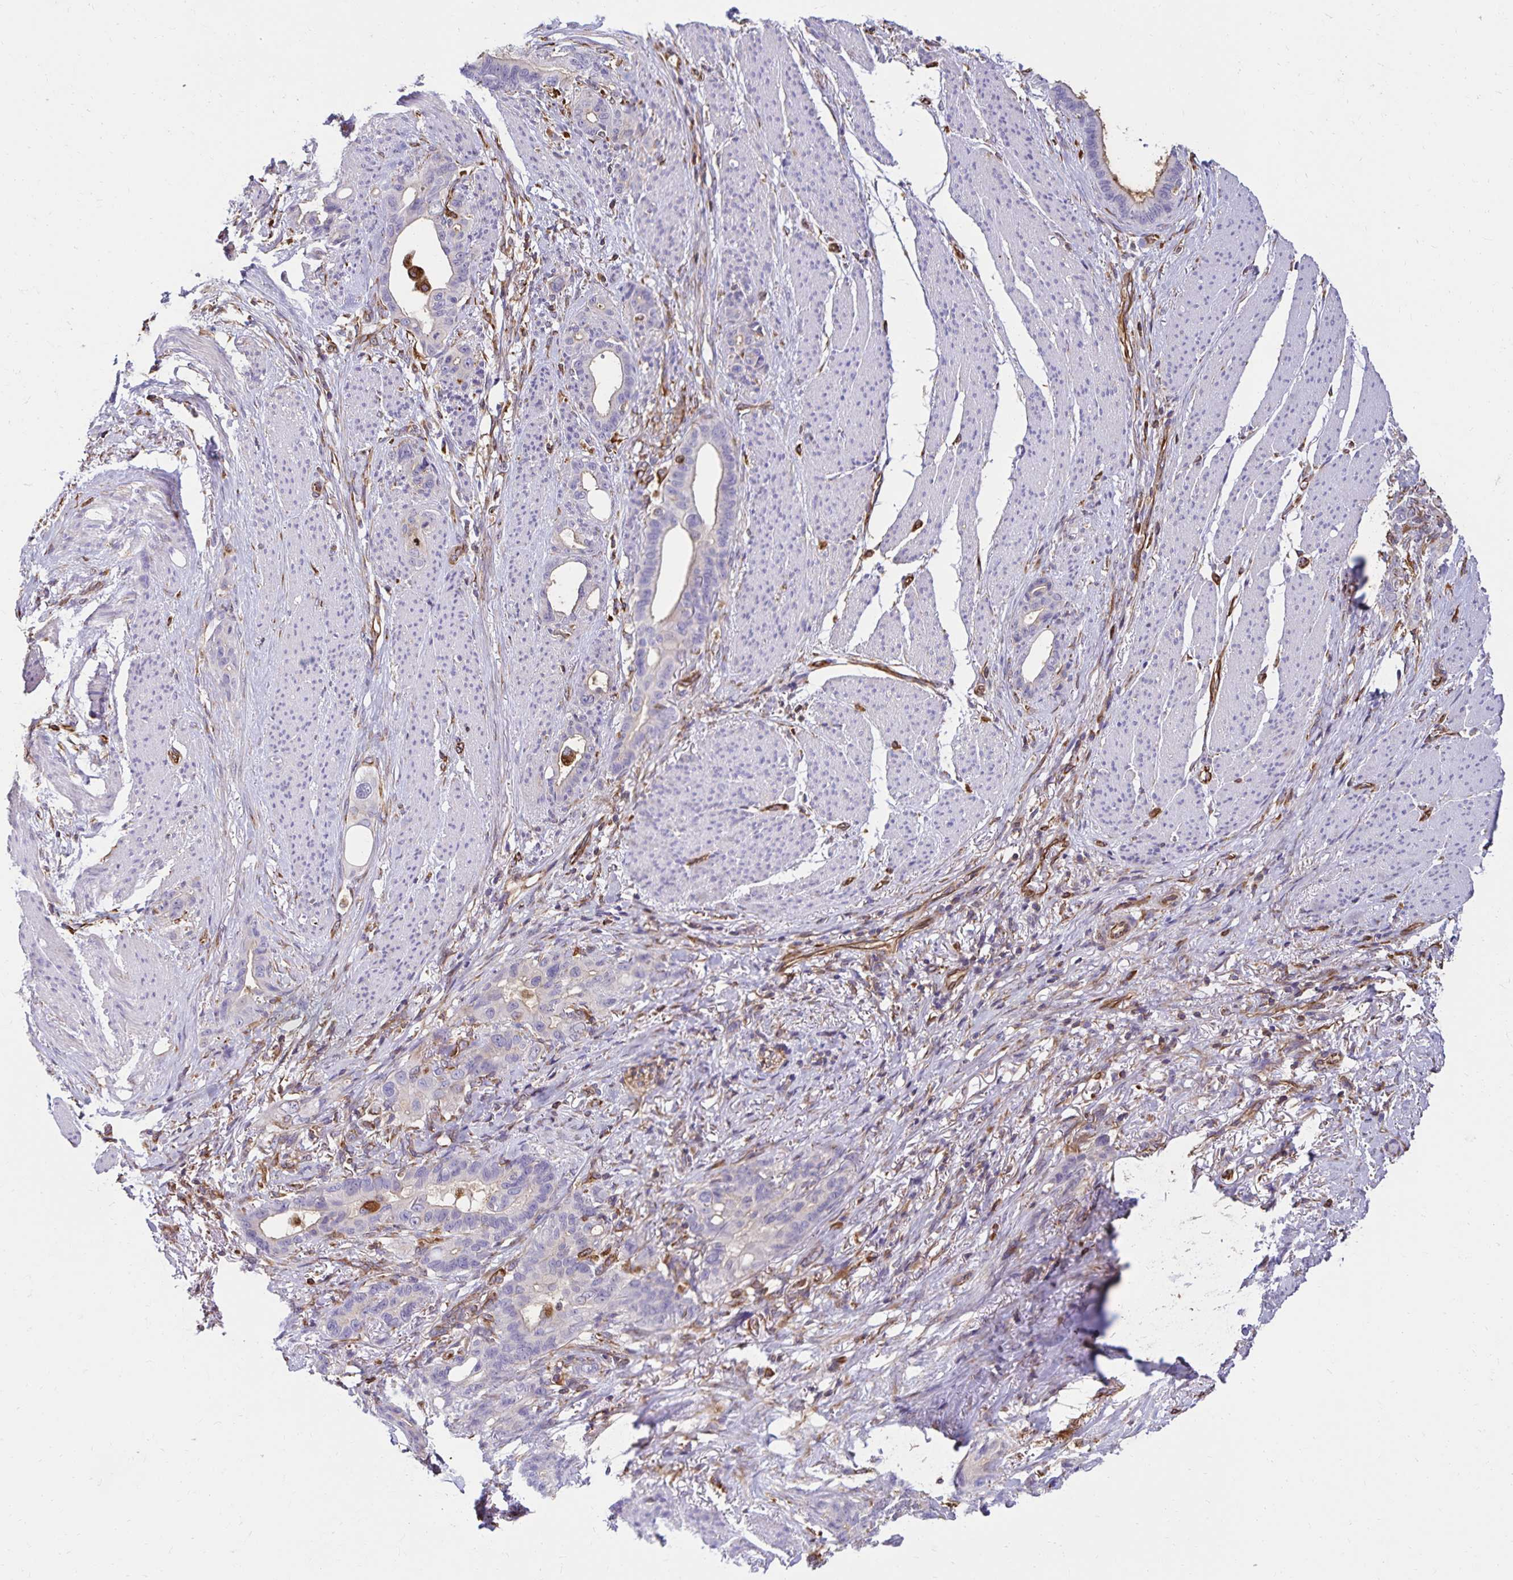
{"staining": {"intensity": "negative", "quantity": "none", "location": "none"}, "tissue": "stomach cancer", "cell_type": "Tumor cells", "image_type": "cancer", "snomed": [{"axis": "morphology", "description": "Normal tissue, NOS"}, {"axis": "morphology", "description": "Adenocarcinoma, NOS"}, {"axis": "topography", "description": "Esophagus"}, {"axis": "topography", "description": "Stomach, upper"}], "caption": "High magnification brightfield microscopy of stomach adenocarcinoma stained with DAB (brown) and counterstained with hematoxylin (blue): tumor cells show no significant expression. Nuclei are stained in blue.", "gene": "TRPV6", "patient": {"sex": "male", "age": 62}}